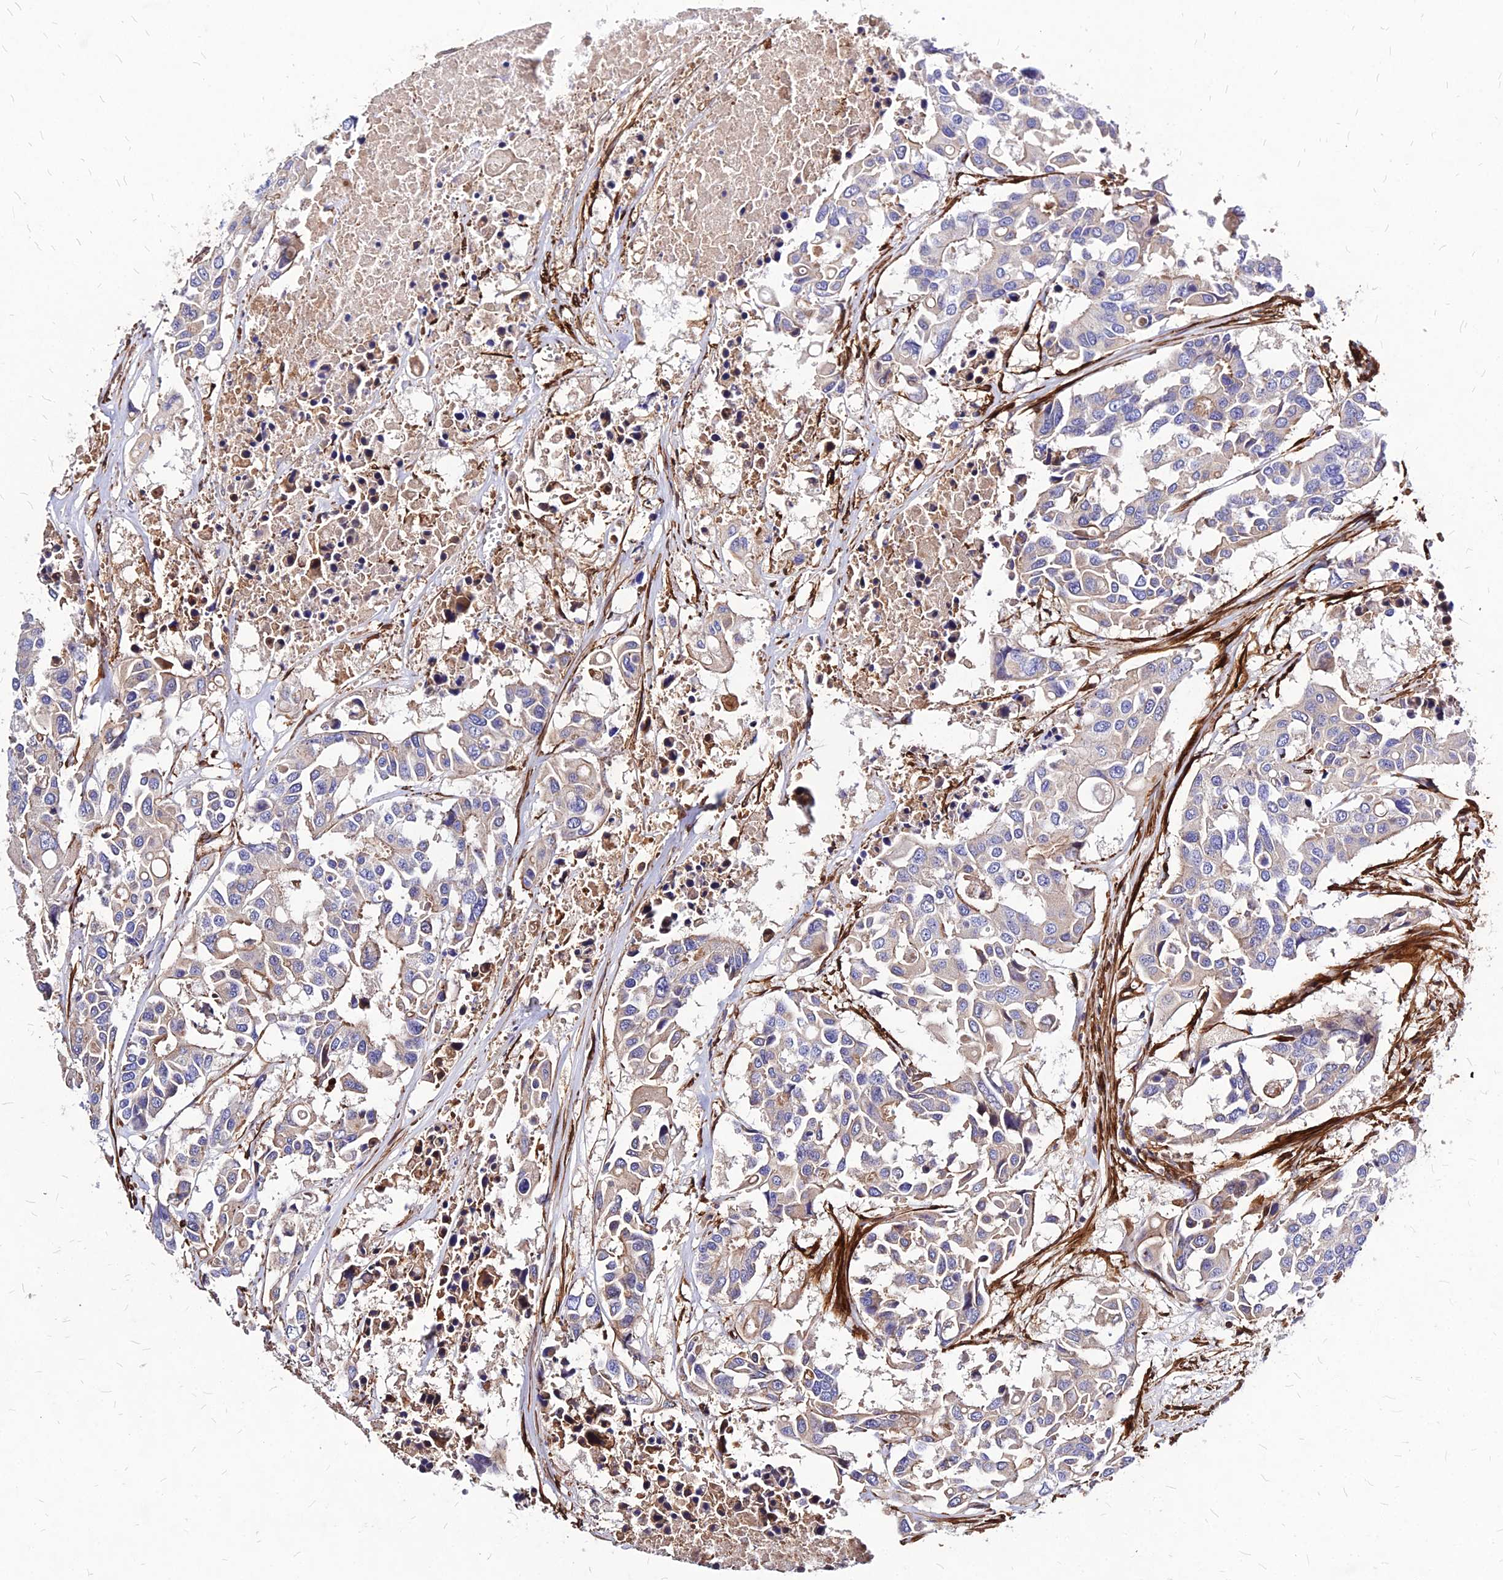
{"staining": {"intensity": "weak", "quantity": "25%-75%", "location": "cytoplasmic/membranous"}, "tissue": "colorectal cancer", "cell_type": "Tumor cells", "image_type": "cancer", "snomed": [{"axis": "morphology", "description": "Adenocarcinoma, NOS"}, {"axis": "topography", "description": "Colon"}], "caption": "Immunohistochemical staining of colorectal adenocarcinoma displays low levels of weak cytoplasmic/membranous protein staining in approximately 25%-75% of tumor cells.", "gene": "EFCC1", "patient": {"sex": "male", "age": 77}}